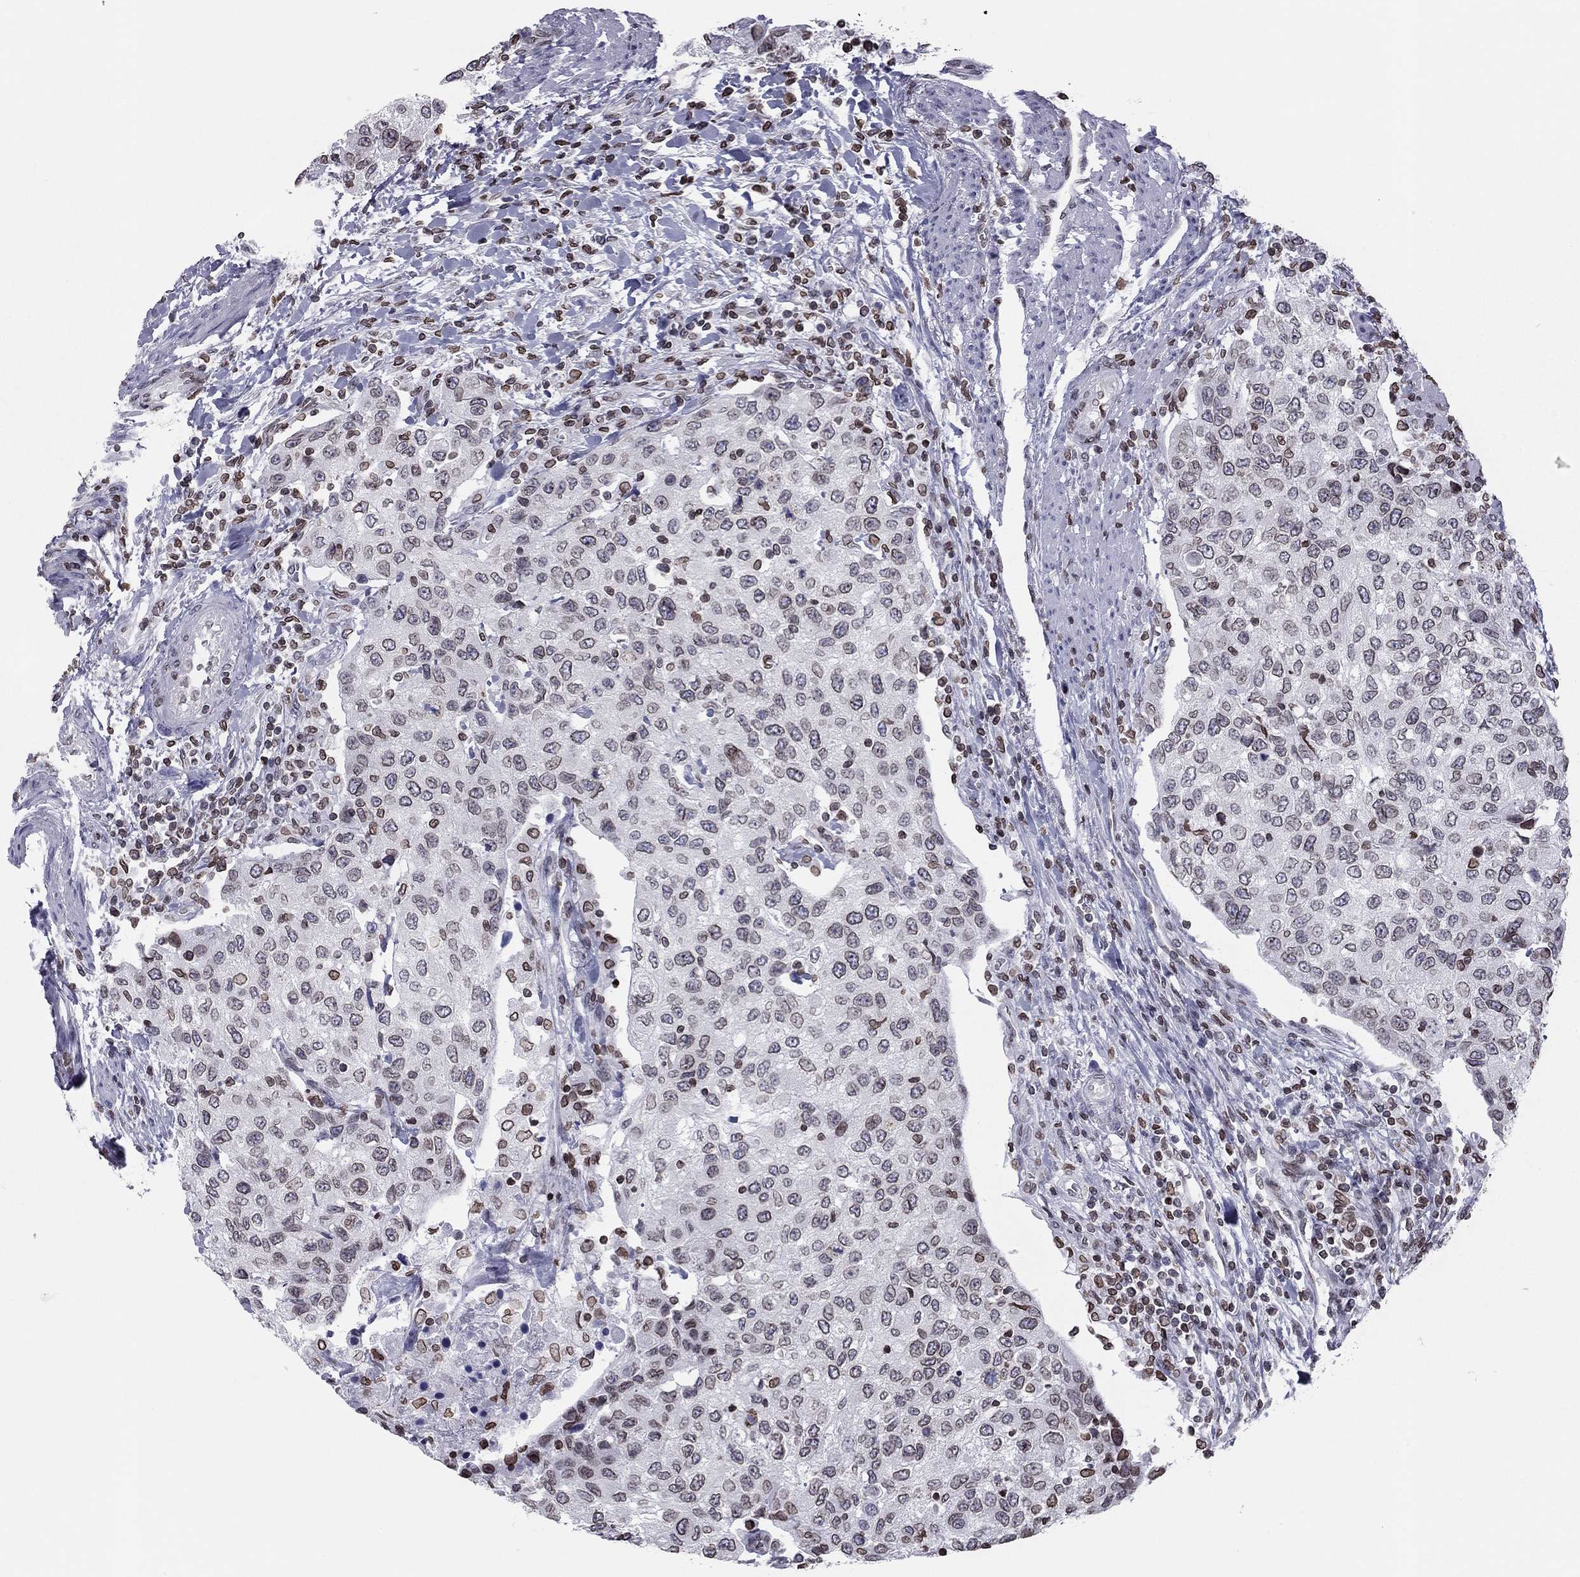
{"staining": {"intensity": "weak", "quantity": ">75%", "location": "cytoplasmic/membranous,nuclear"}, "tissue": "urothelial cancer", "cell_type": "Tumor cells", "image_type": "cancer", "snomed": [{"axis": "morphology", "description": "Urothelial carcinoma, High grade"}, {"axis": "topography", "description": "Urinary bladder"}], "caption": "Protein expression analysis of urothelial carcinoma (high-grade) displays weak cytoplasmic/membranous and nuclear staining in about >75% of tumor cells.", "gene": "ESPL1", "patient": {"sex": "female", "age": 78}}